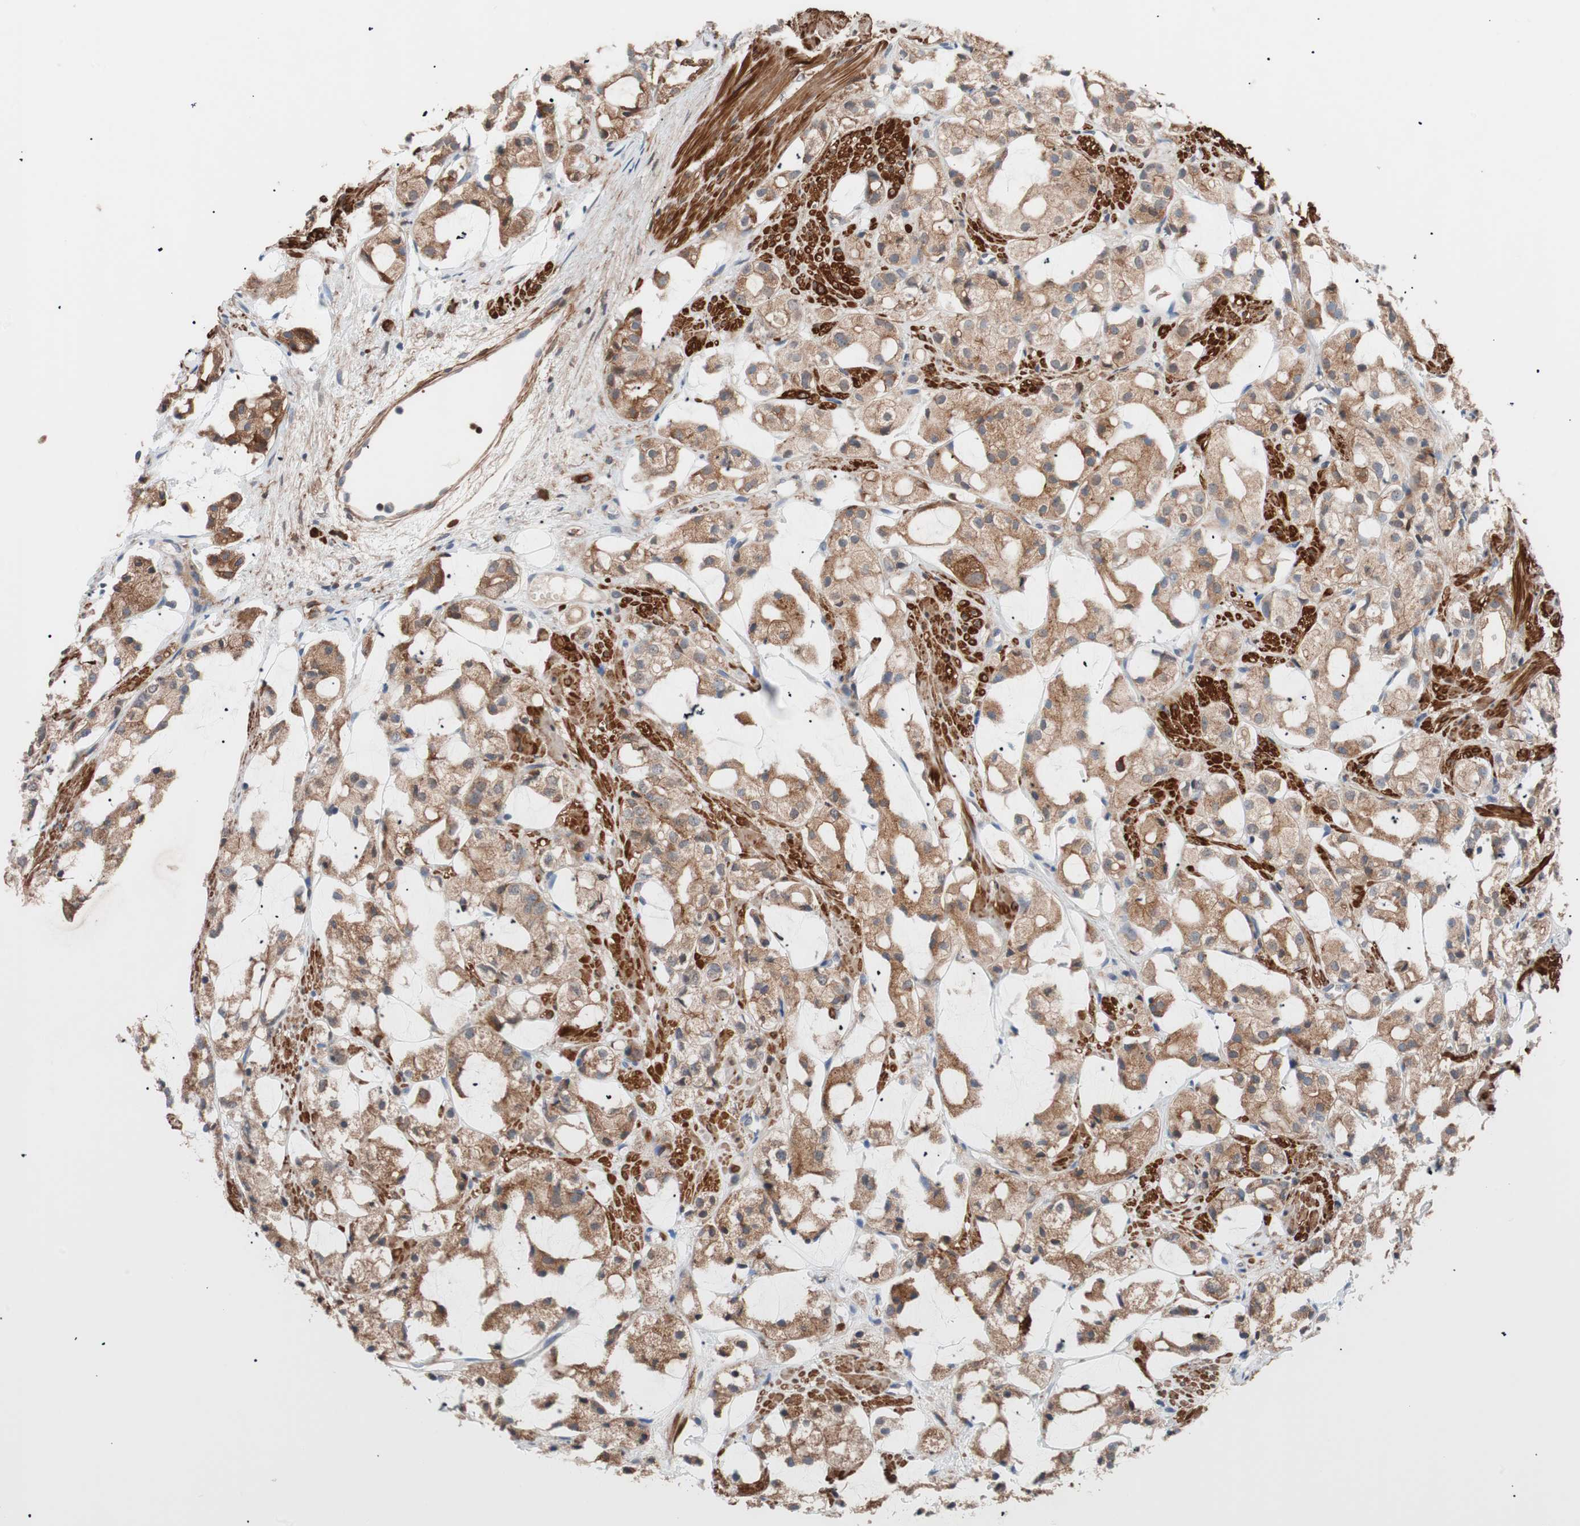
{"staining": {"intensity": "moderate", "quantity": ">75%", "location": "cytoplasmic/membranous"}, "tissue": "prostate cancer", "cell_type": "Tumor cells", "image_type": "cancer", "snomed": [{"axis": "morphology", "description": "Adenocarcinoma, High grade"}, {"axis": "topography", "description": "Prostate"}], "caption": "Prostate high-grade adenocarcinoma was stained to show a protein in brown. There is medium levels of moderate cytoplasmic/membranous staining in about >75% of tumor cells.", "gene": "LITAF", "patient": {"sex": "male", "age": 85}}